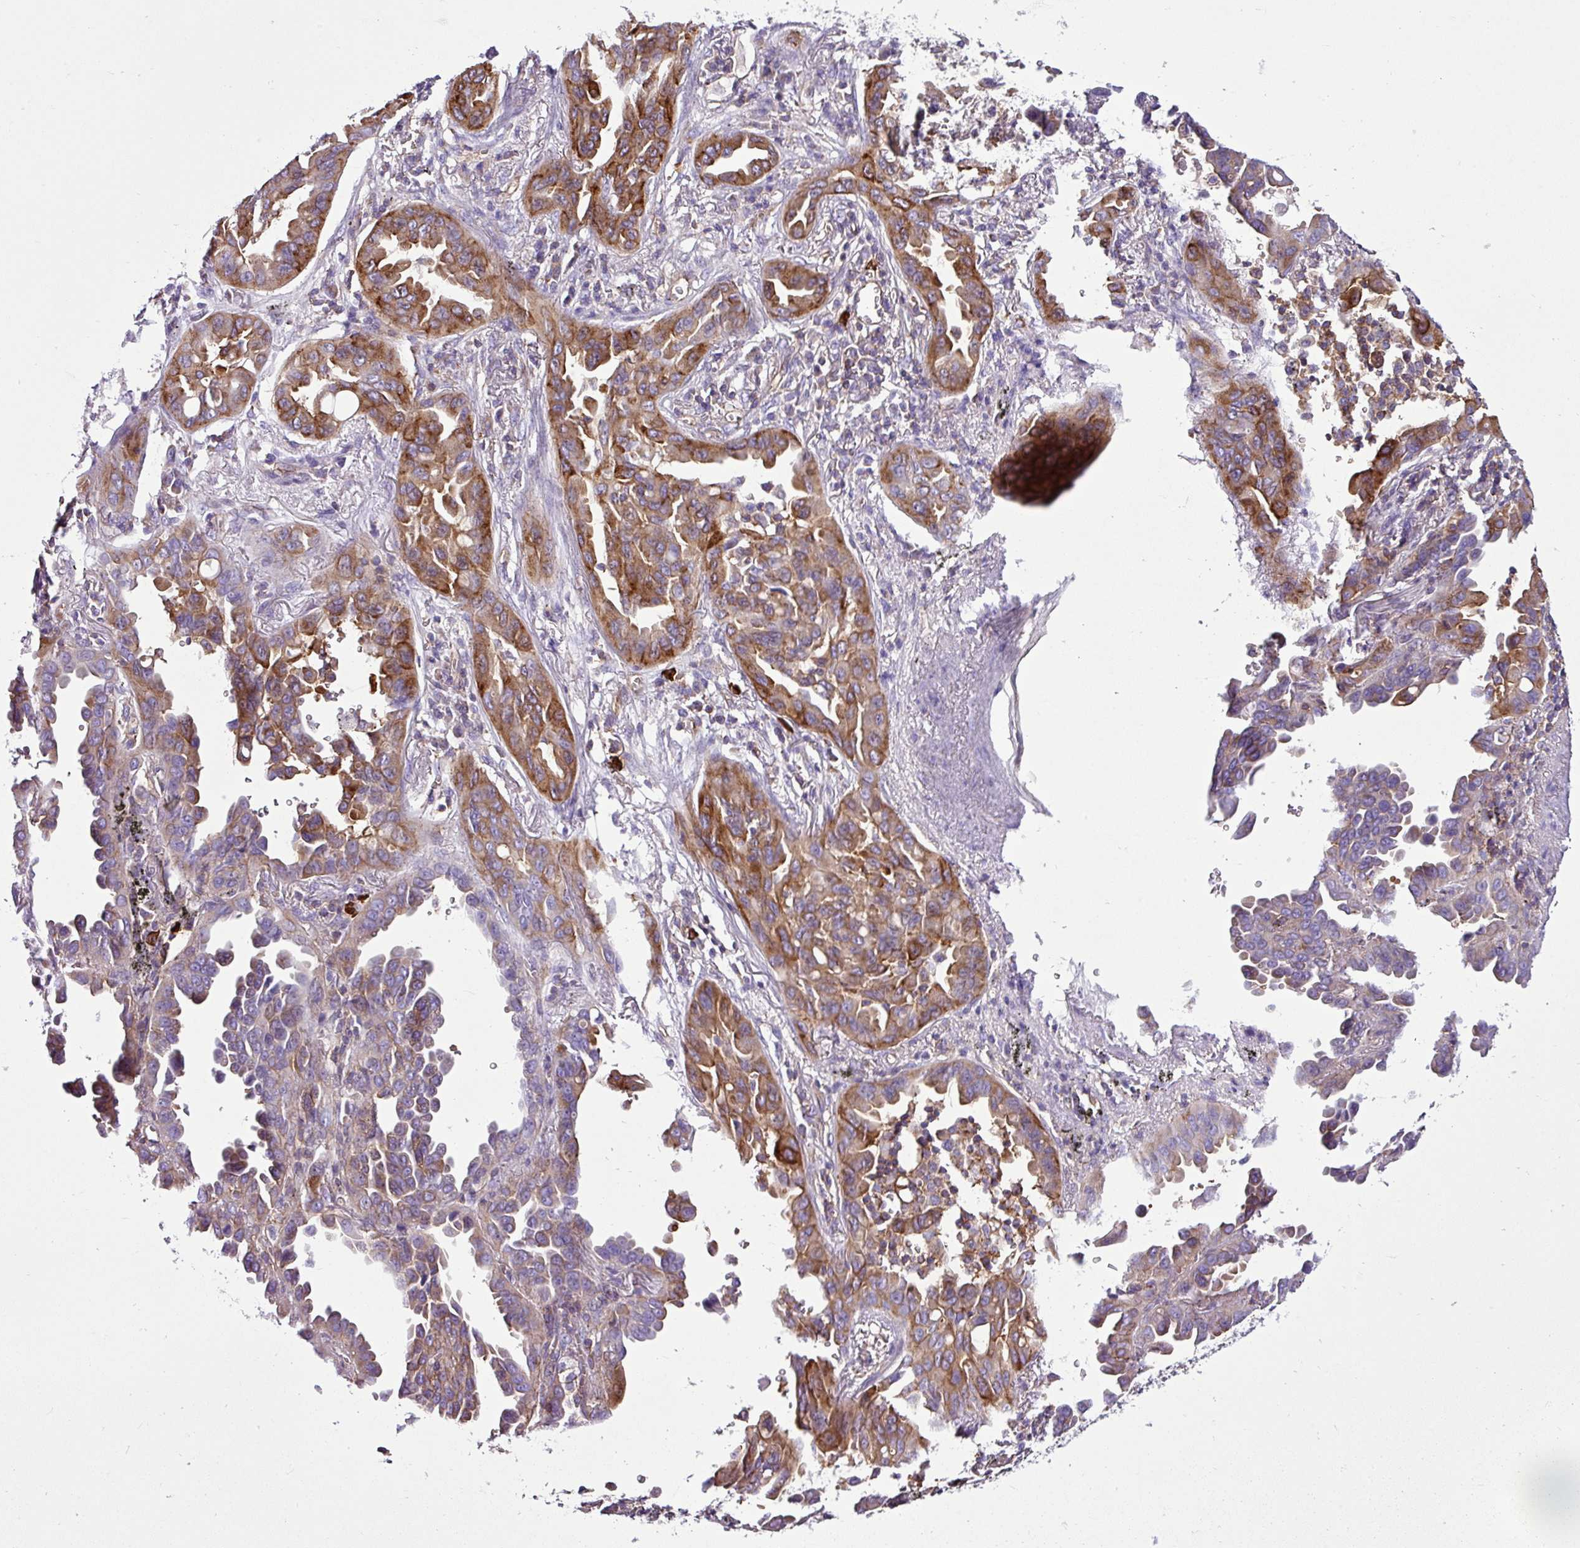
{"staining": {"intensity": "moderate", "quantity": "25%-75%", "location": "cytoplasmic/membranous"}, "tissue": "lung cancer", "cell_type": "Tumor cells", "image_type": "cancer", "snomed": [{"axis": "morphology", "description": "Adenocarcinoma, NOS"}, {"axis": "topography", "description": "Lung"}], "caption": "Lung cancer (adenocarcinoma) stained with DAB (3,3'-diaminobenzidine) immunohistochemistry shows medium levels of moderate cytoplasmic/membranous staining in about 25%-75% of tumor cells.", "gene": "EME2", "patient": {"sex": "male", "age": 68}}